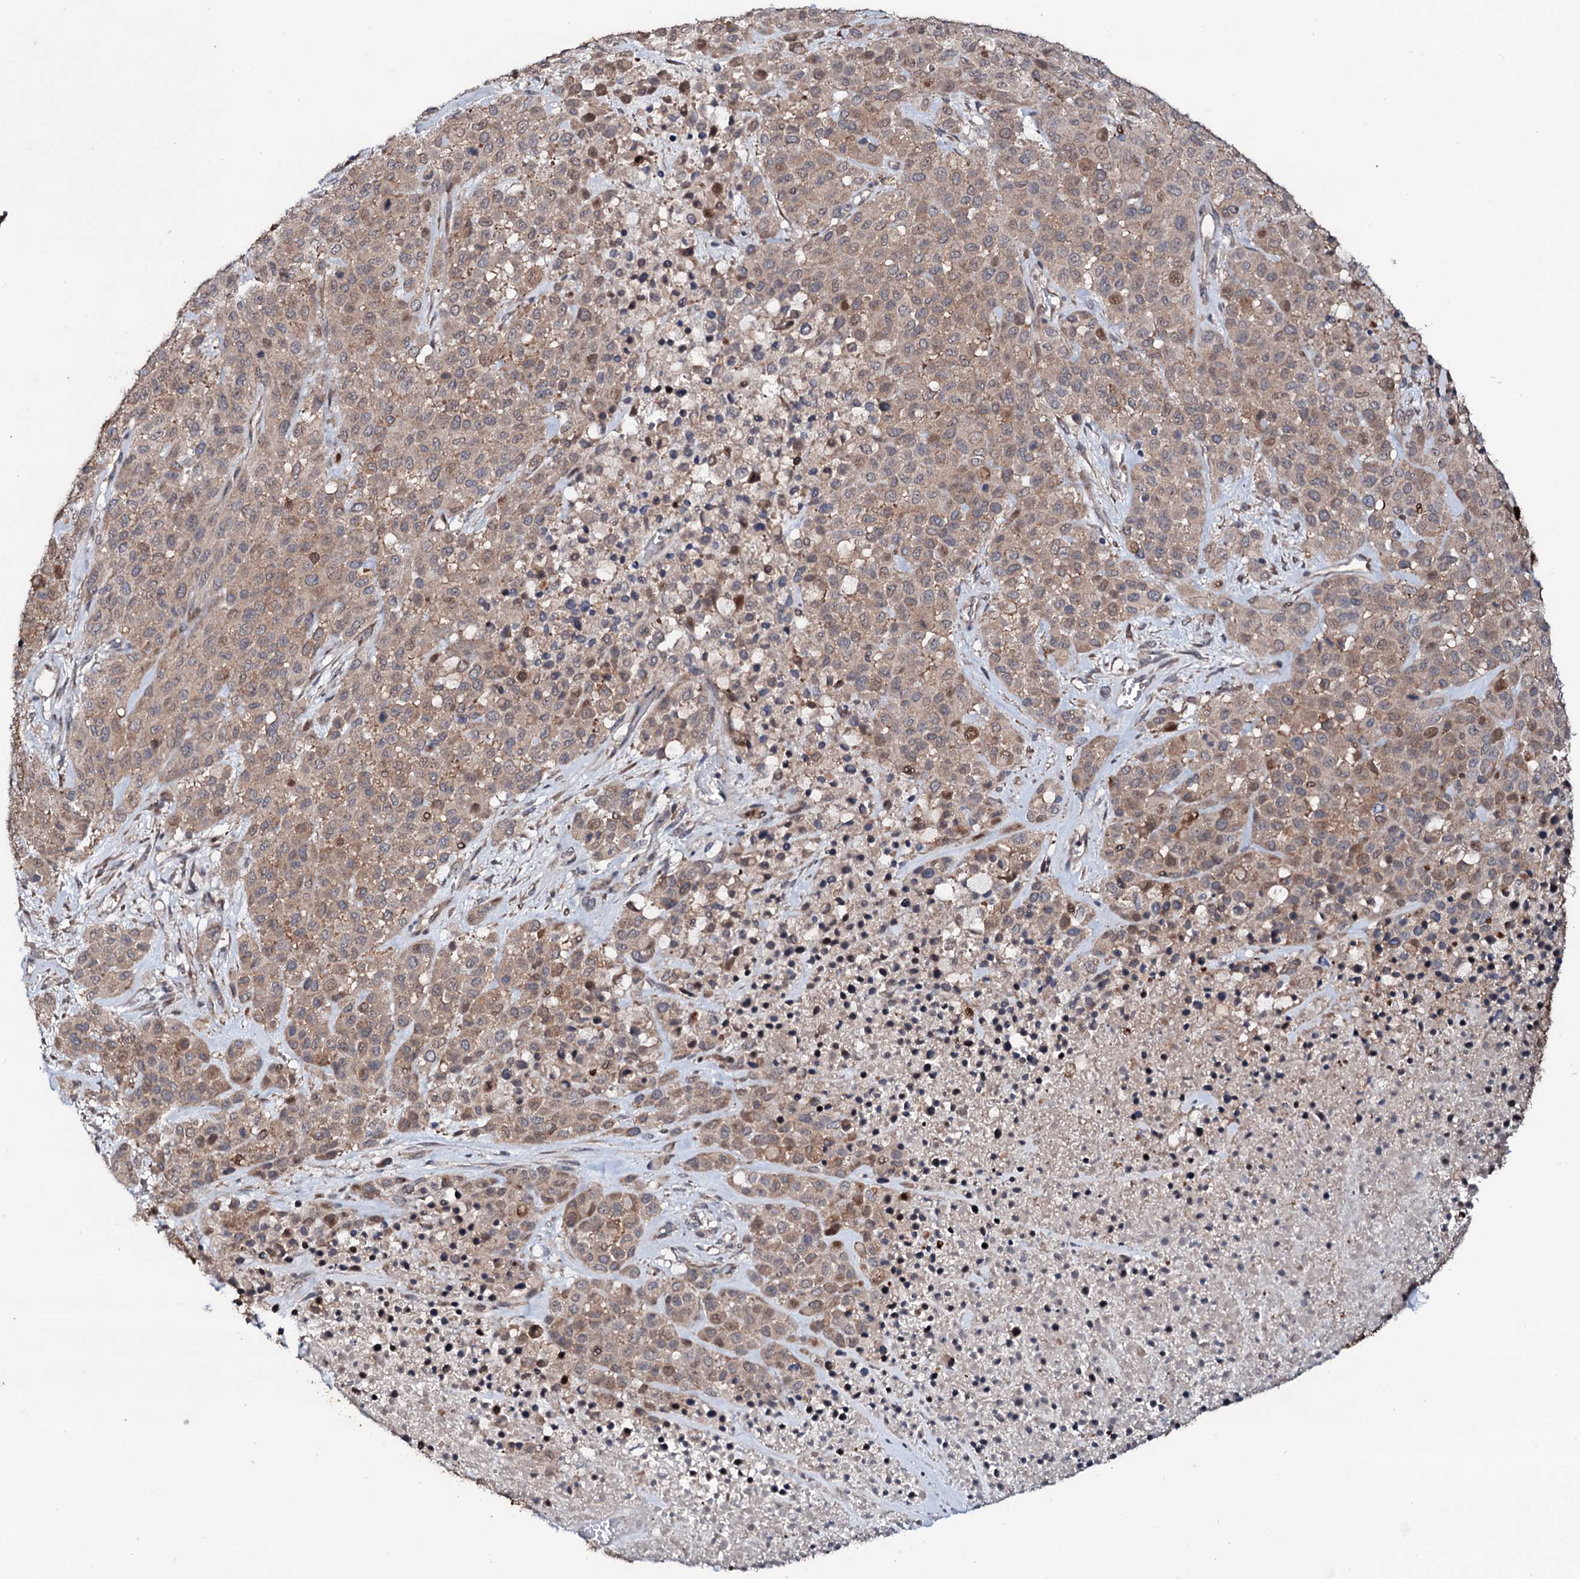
{"staining": {"intensity": "moderate", "quantity": ">75%", "location": "cytoplasmic/membranous"}, "tissue": "melanoma", "cell_type": "Tumor cells", "image_type": "cancer", "snomed": [{"axis": "morphology", "description": "Malignant melanoma, Metastatic site"}, {"axis": "topography", "description": "Skin"}], "caption": "This micrograph demonstrates melanoma stained with immunohistochemistry to label a protein in brown. The cytoplasmic/membranous of tumor cells show moderate positivity for the protein. Nuclei are counter-stained blue.", "gene": "COG6", "patient": {"sex": "female", "age": 81}}